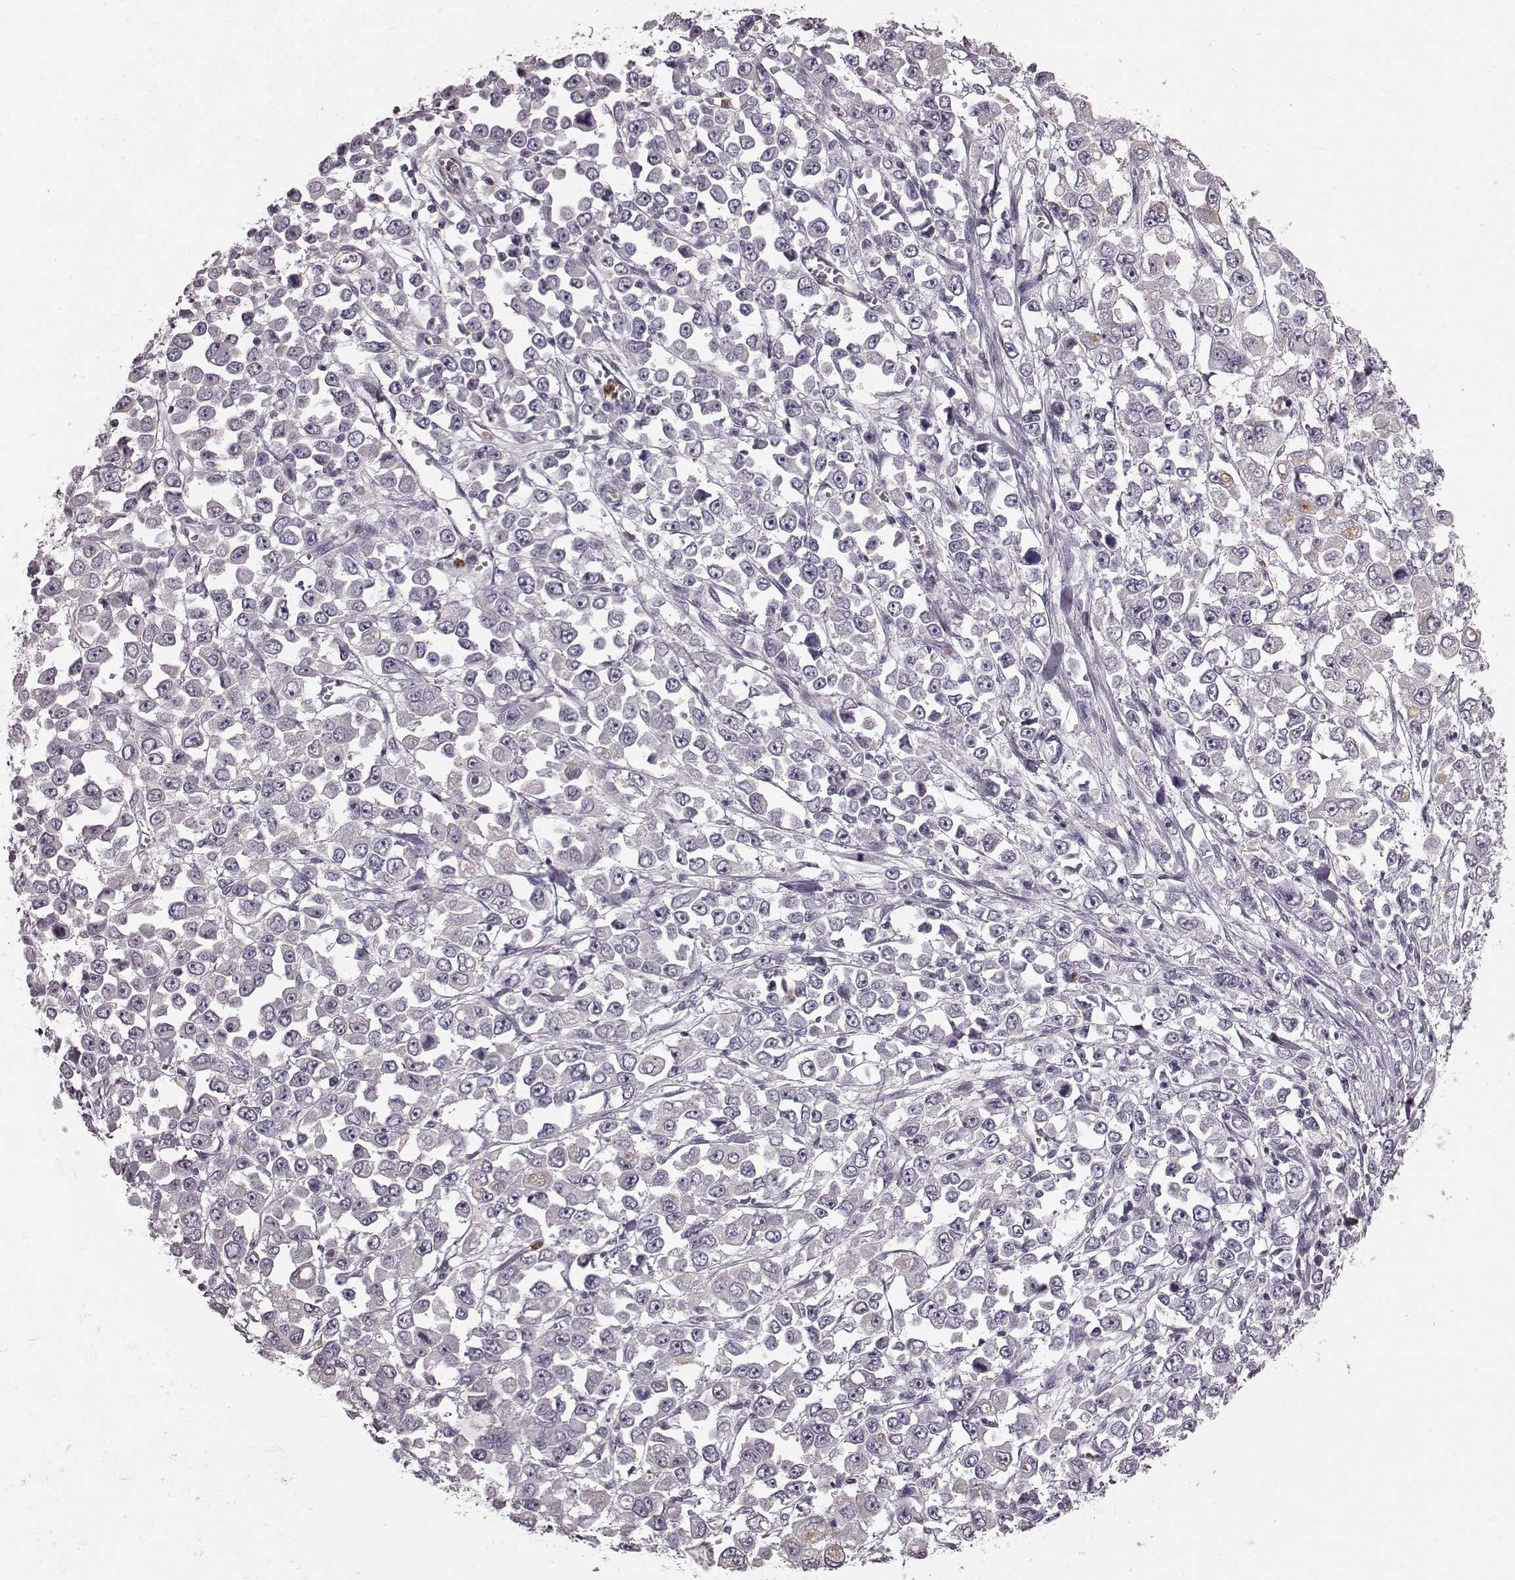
{"staining": {"intensity": "negative", "quantity": "none", "location": "none"}, "tissue": "stomach cancer", "cell_type": "Tumor cells", "image_type": "cancer", "snomed": [{"axis": "morphology", "description": "Adenocarcinoma, NOS"}, {"axis": "topography", "description": "Stomach, upper"}], "caption": "High power microscopy photomicrograph of an immunohistochemistry (IHC) histopathology image of stomach cancer, revealing no significant expression in tumor cells.", "gene": "CHIT1", "patient": {"sex": "male", "age": 70}}